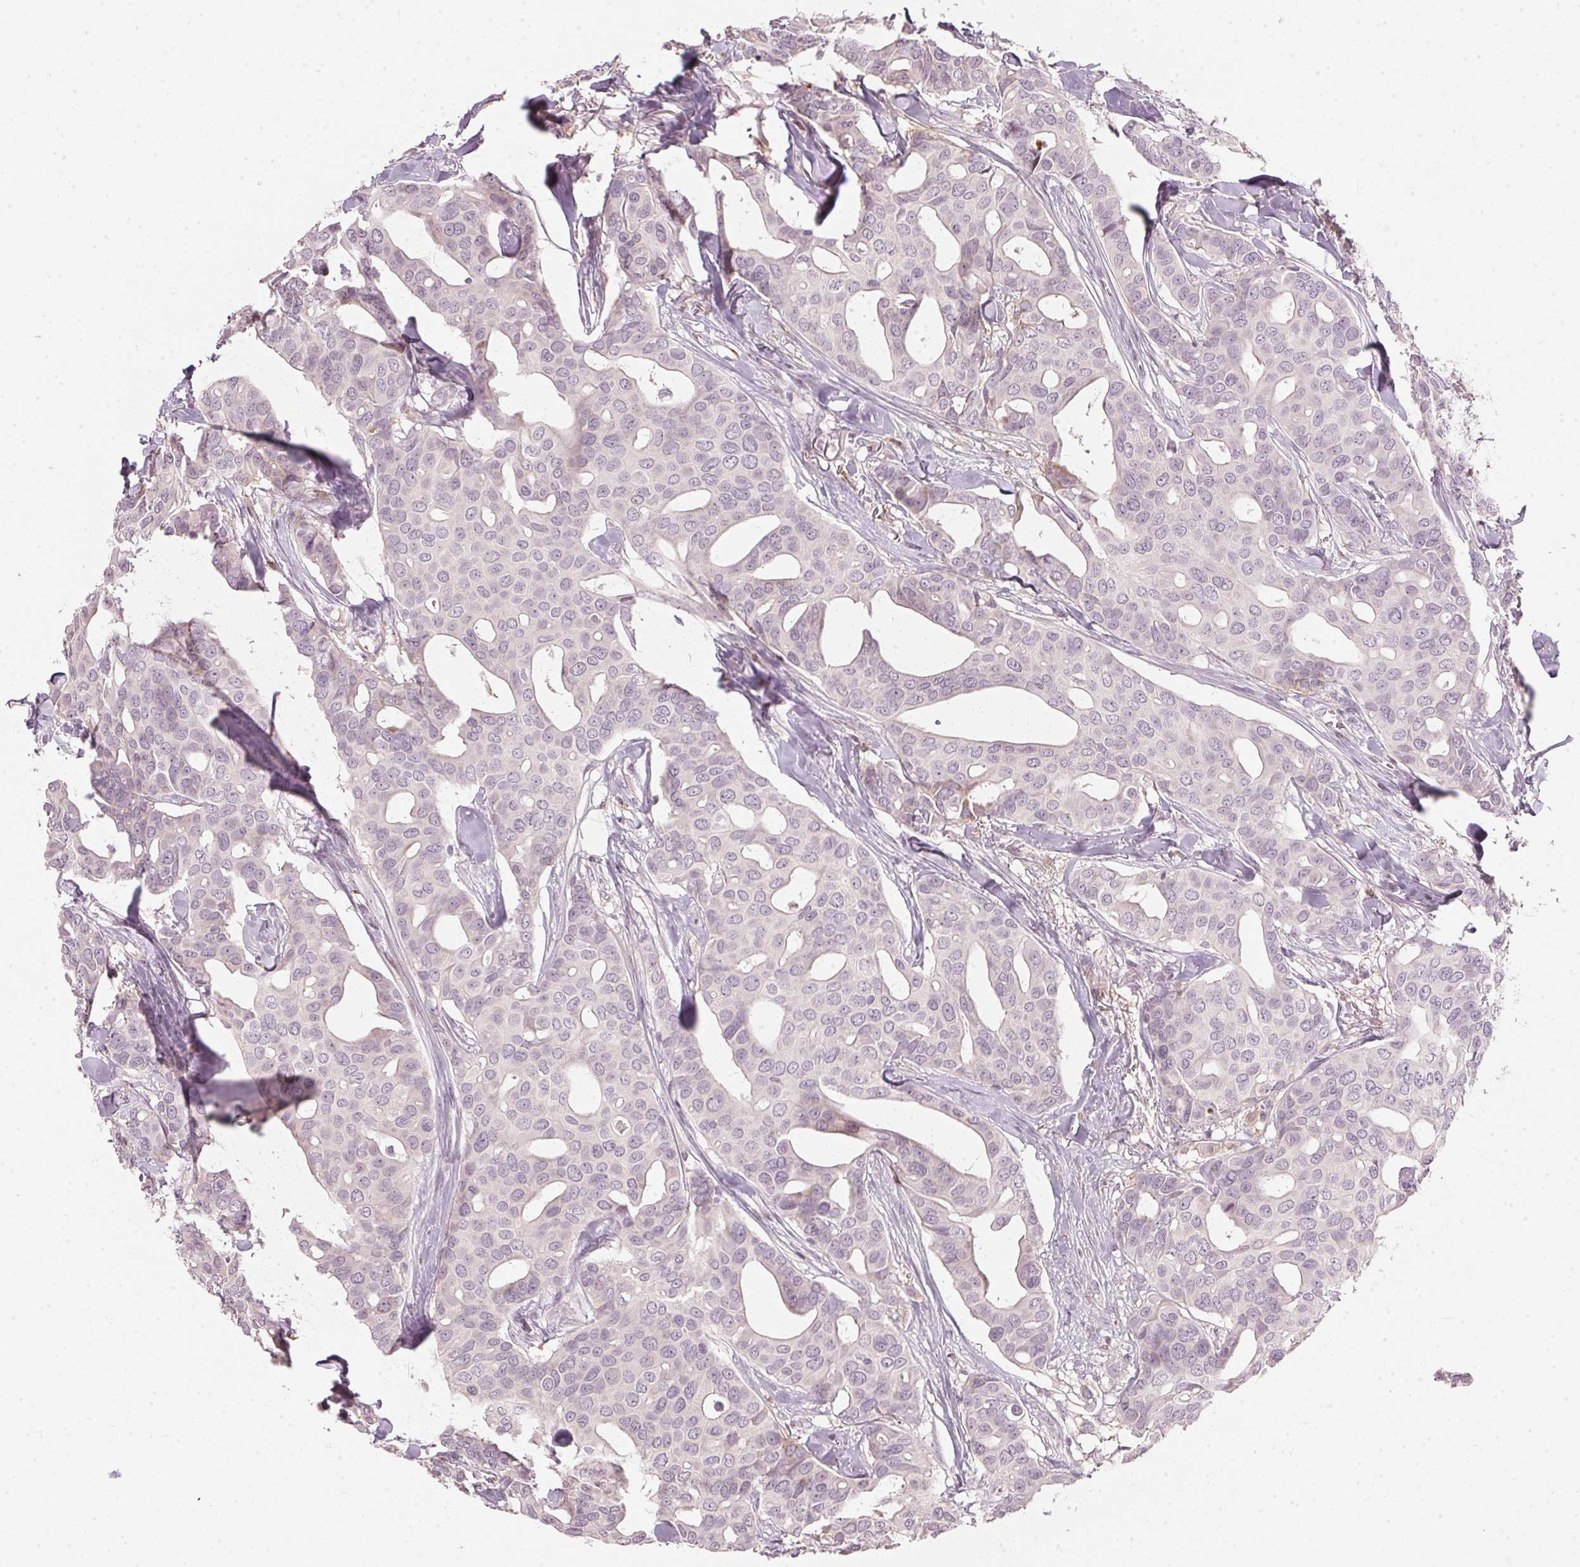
{"staining": {"intensity": "negative", "quantity": "none", "location": "none"}, "tissue": "breast cancer", "cell_type": "Tumor cells", "image_type": "cancer", "snomed": [{"axis": "morphology", "description": "Duct carcinoma"}, {"axis": "topography", "description": "Breast"}], "caption": "Immunohistochemistry (IHC) of breast cancer (infiltrating ductal carcinoma) exhibits no positivity in tumor cells.", "gene": "SFRP4", "patient": {"sex": "female", "age": 54}}